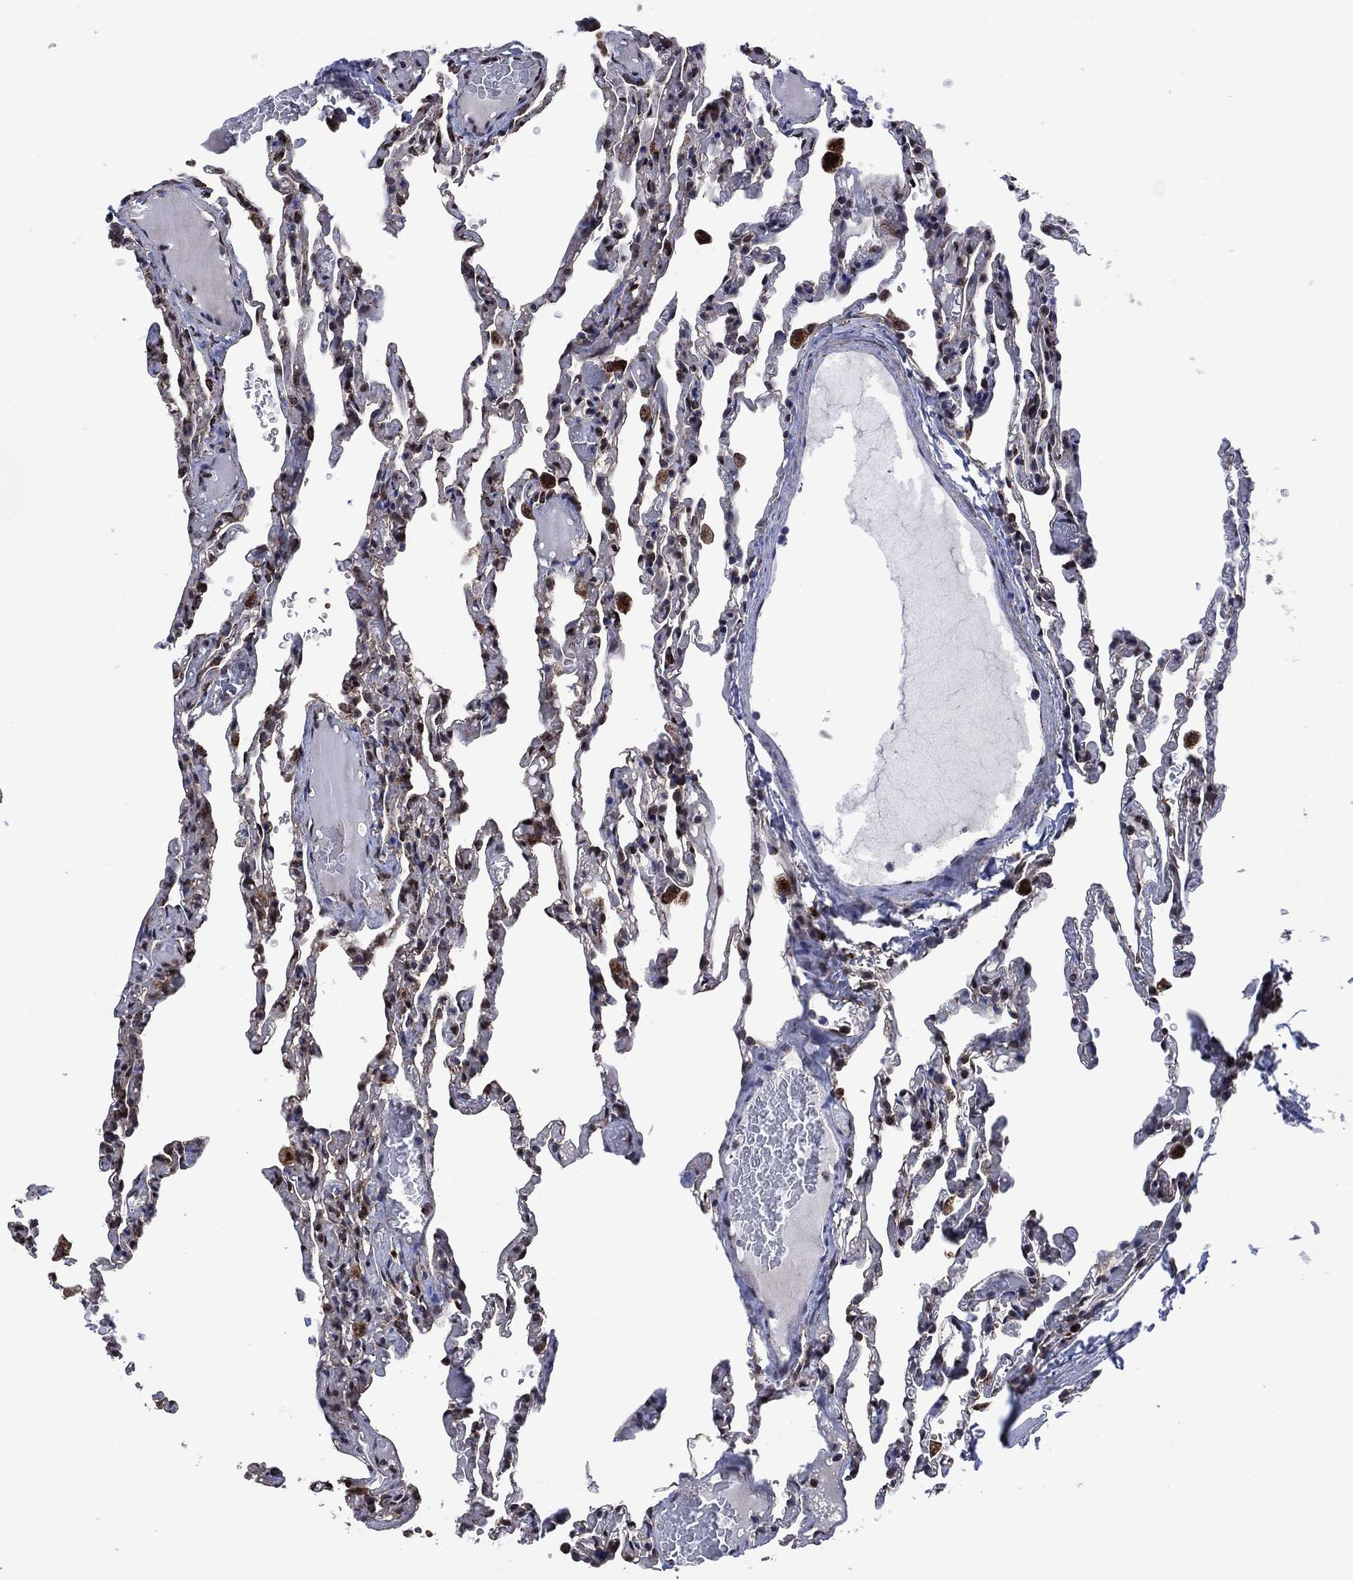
{"staining": {"intensity": "moderate", "quantity": "<25%", "location": "cytoplasmic/membranous"}, "tissue": "lung", "cell_type": "Alveolar cells", "image_type": "normal", "snomed": [{"axis": "morphology", "description": "Normal tissue, NOS"}, {"axis": "topography", "description": "Lung"}], "caption": "Protein positivity by immunohistochemistry exhibits moderate cytoplasmic/membranous positivity in approximately <25% of alveolar cells in benign lung.", "gene": "HTD2", "patient": {"sex": "female", "age": 43}}